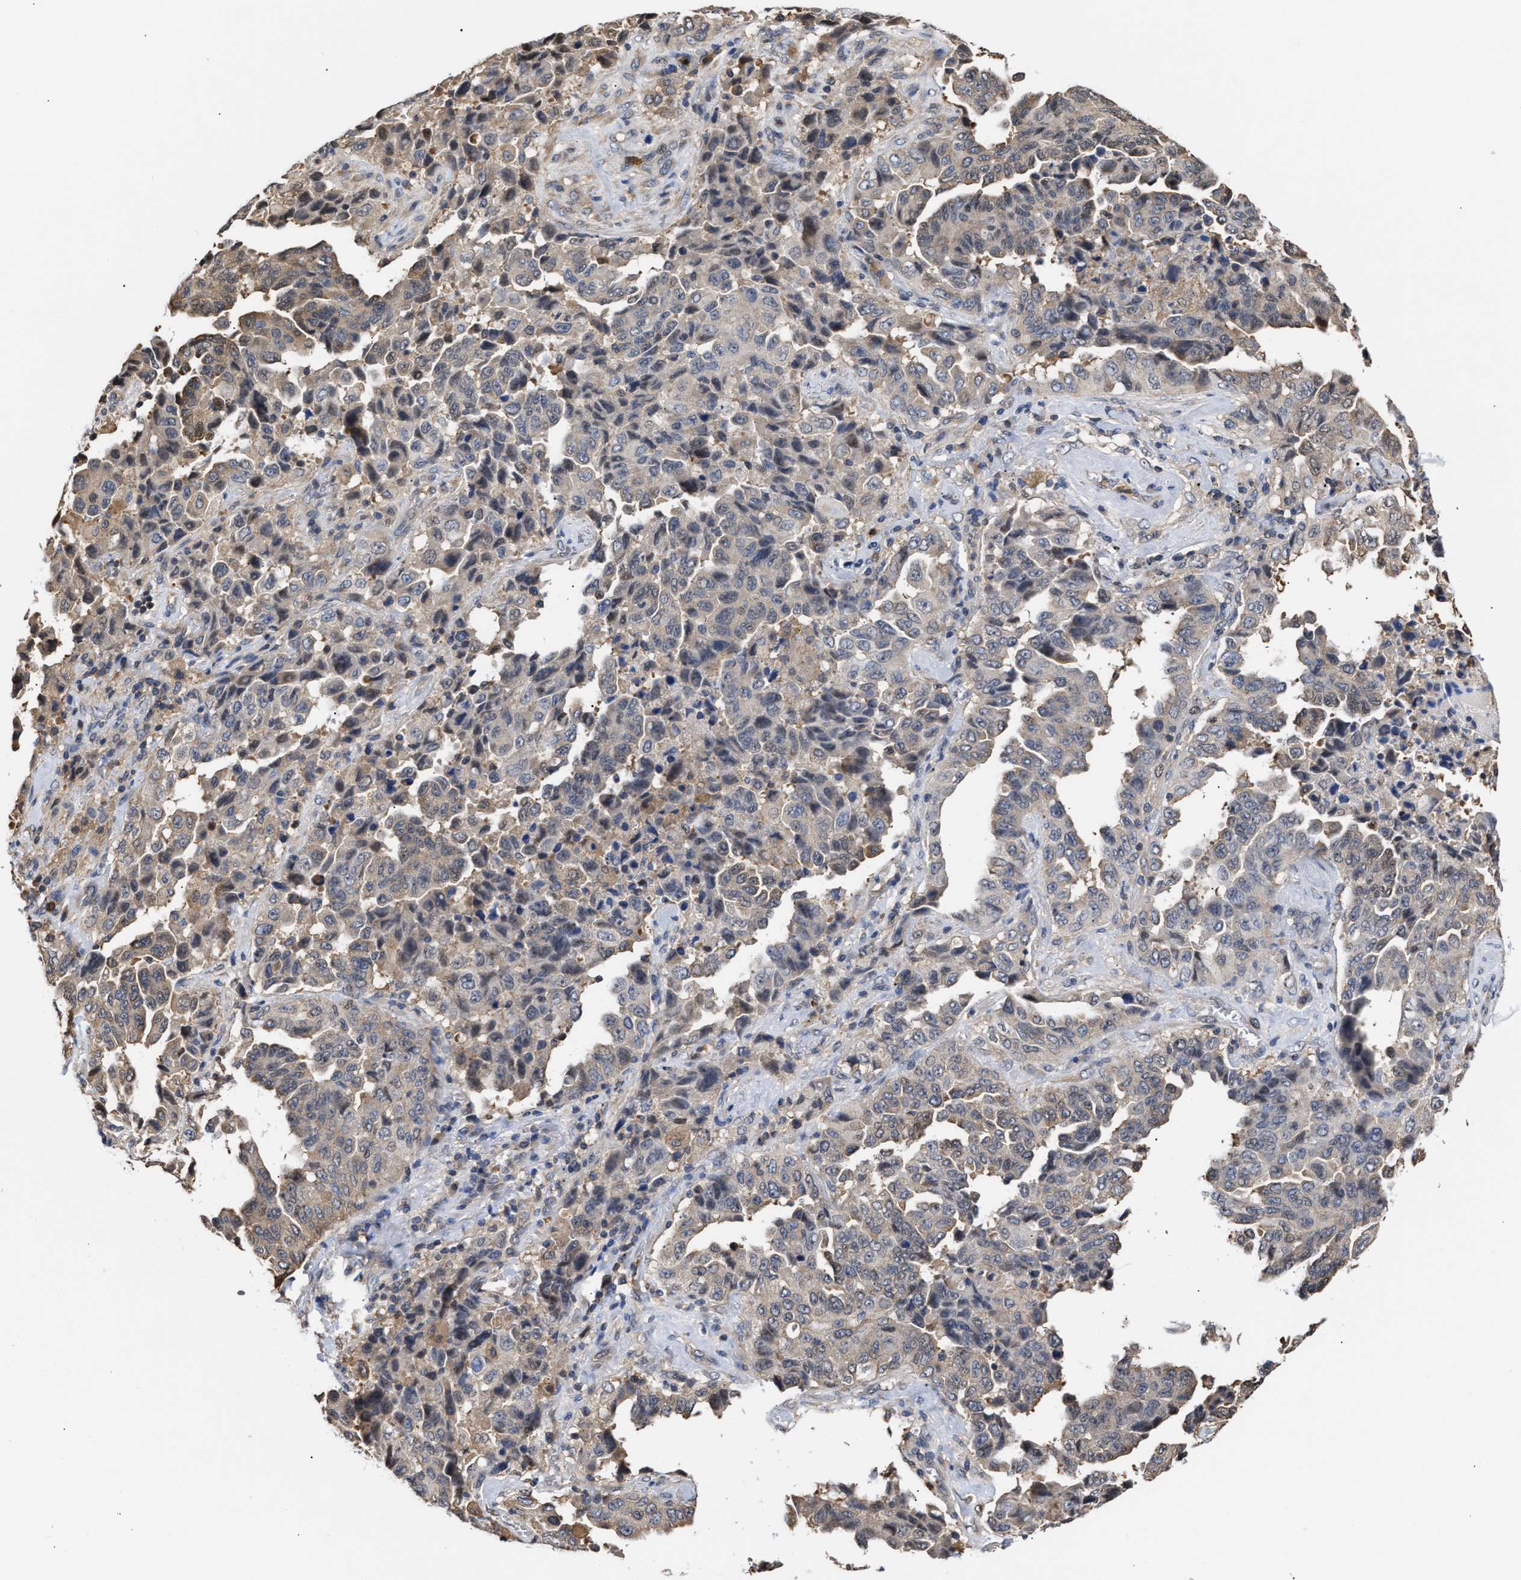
{"staining": {"intensity": "weak", "quantity": "<25%", "location": "cytoplasmic/membranous"}, "tissue": "lung cancer", "cell_type": "Tumor cells", "image_type": "cancer", "snomed": [{"axis": "morphology", "description": "Adenocarcinoma, NOS"}, {"axis": "topography", "description": "Lung"}], "caption": "Tumor cells are negative for protein expression in human lung adenocarcinoma. (Brightfield microscopy of DAB (3,3'-diaminobenzidine) IHC at high magnification).", "gene": "KLHDC1", "patient": {"sex": "female", "age": 51}}